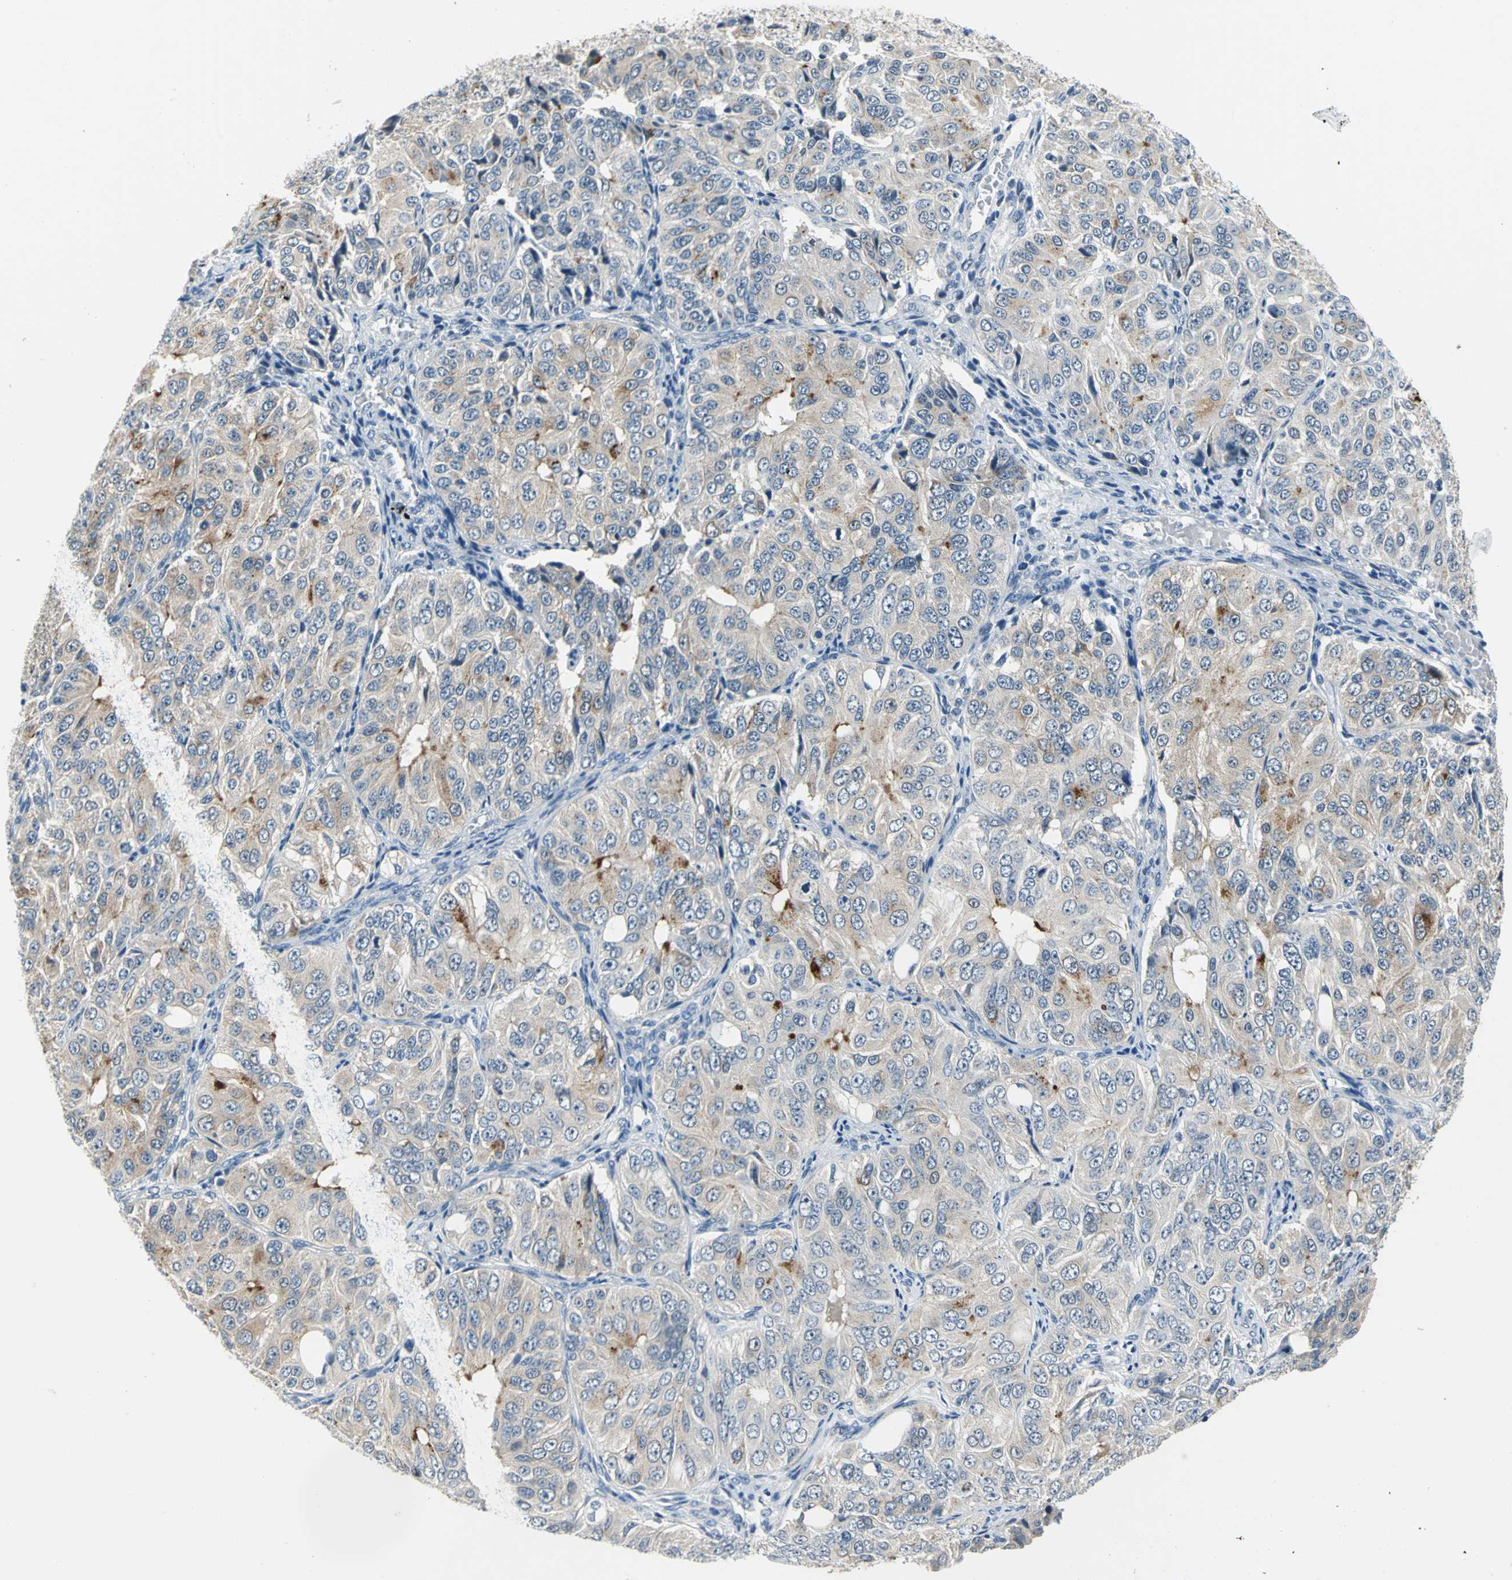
{"staining": {"intensity": "moderate", "quantity": "<25%", "location": "cytoplasmic/membranous"}, "tissue": "ovarian cancer", "cell_type": "Tumor cells", "image_type": "cancer", "snomed": [{"axis": "morphology", "description": "Carcinoma, endometroid"}, {"axis": "topography", "description": "Ovary"}], "caption": "Moderate cytoplasmic/membranous positivity for a protein is seen in about <25% of tumor cells of ovarian cancer using IHC.", "gene": "ZNF415", "patient": {"sex": "female", "age": 51}}